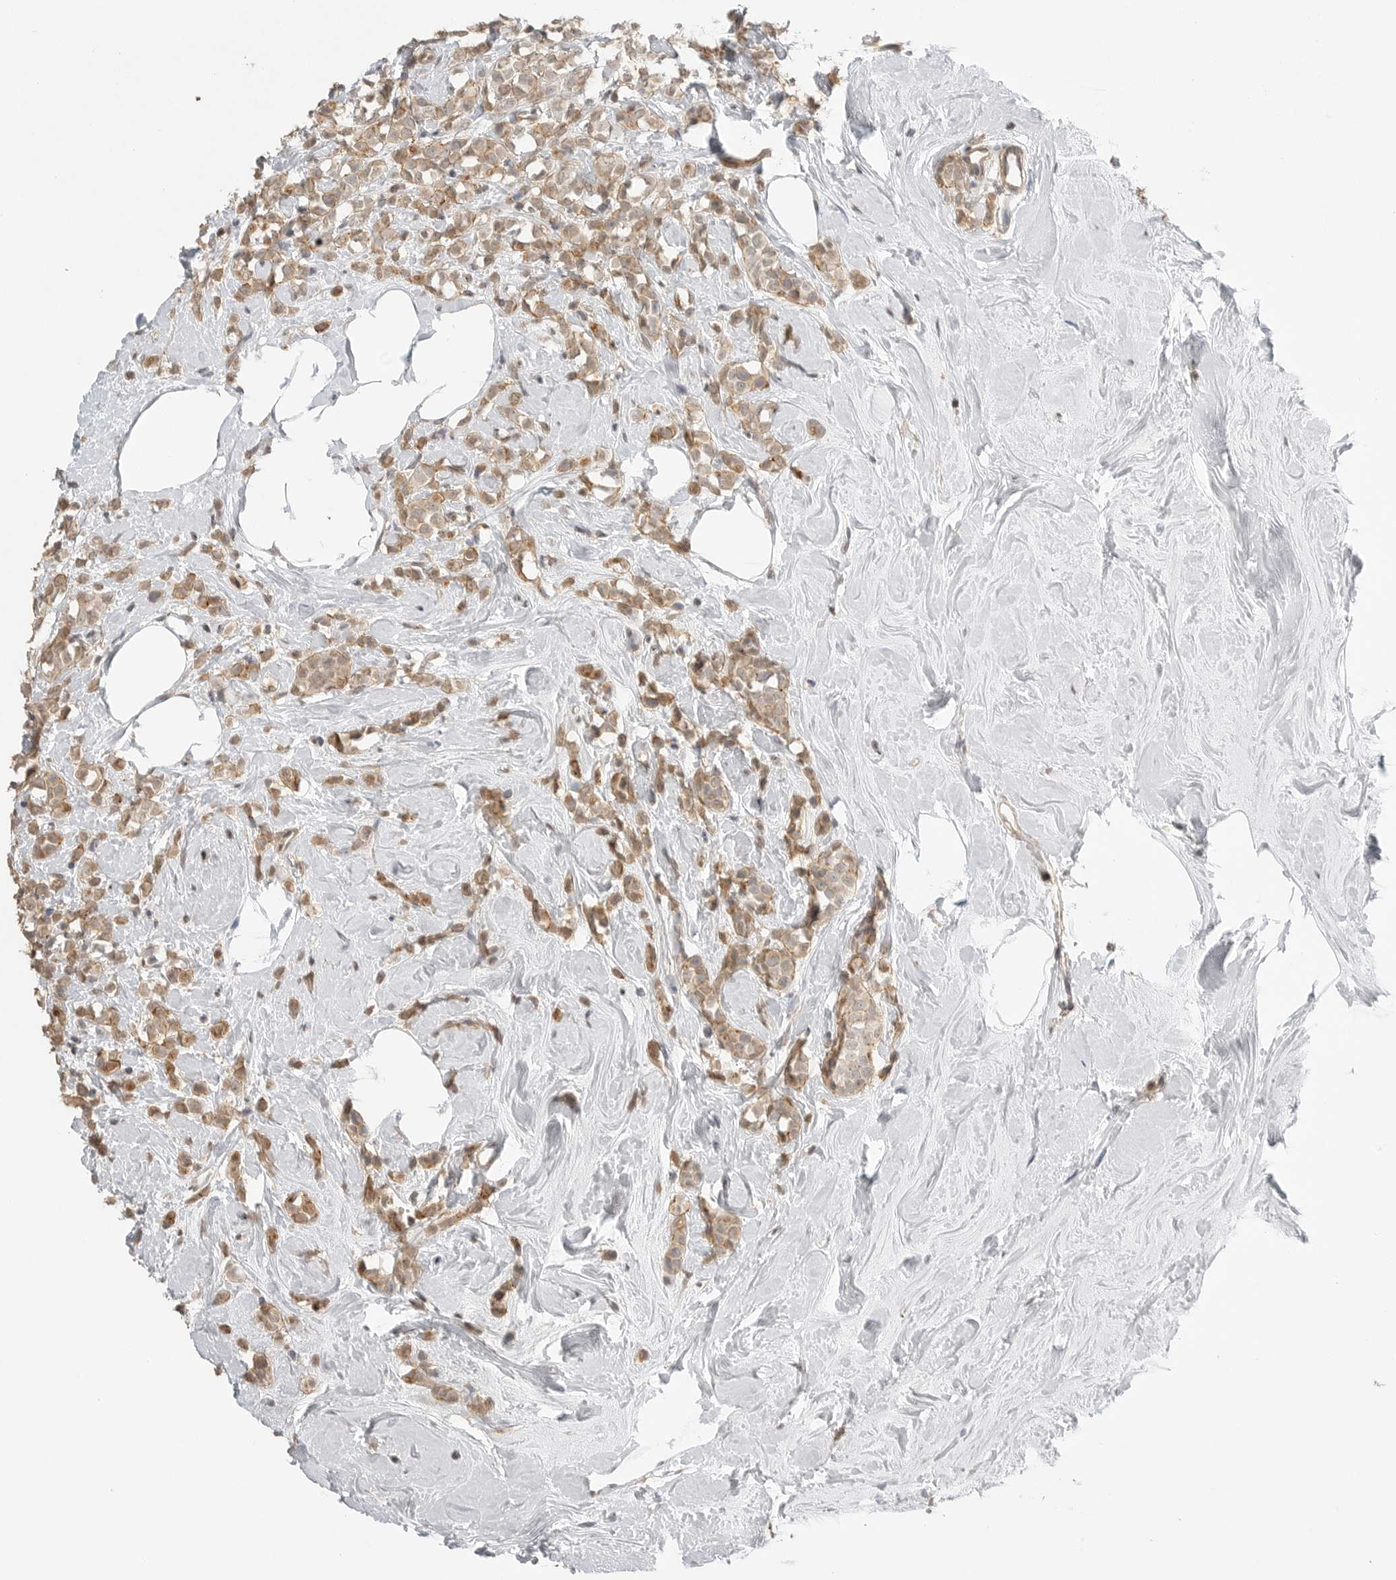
{"staining": {"intensity": "moderate", "quantity": ">75%", "location": "cytoplasmic/membranous"}, "tissue": "breast cancer", "cell_type": "Tumor cells", "image_type": "cancer", "snomed": [{"axis": "morphology", "description": "Lobular carcinoma"}, {"axis": "topography", "description": "Breast"}], "caption": "Breast cancer (lobular carcinoma) stained with immunohistochemistry demonstrates moderate cytoplasmic/membranous expression in approximately >75% of tumor cells.", "gene": "GPC2", "patient": {"sex": "female", "age": 47}}